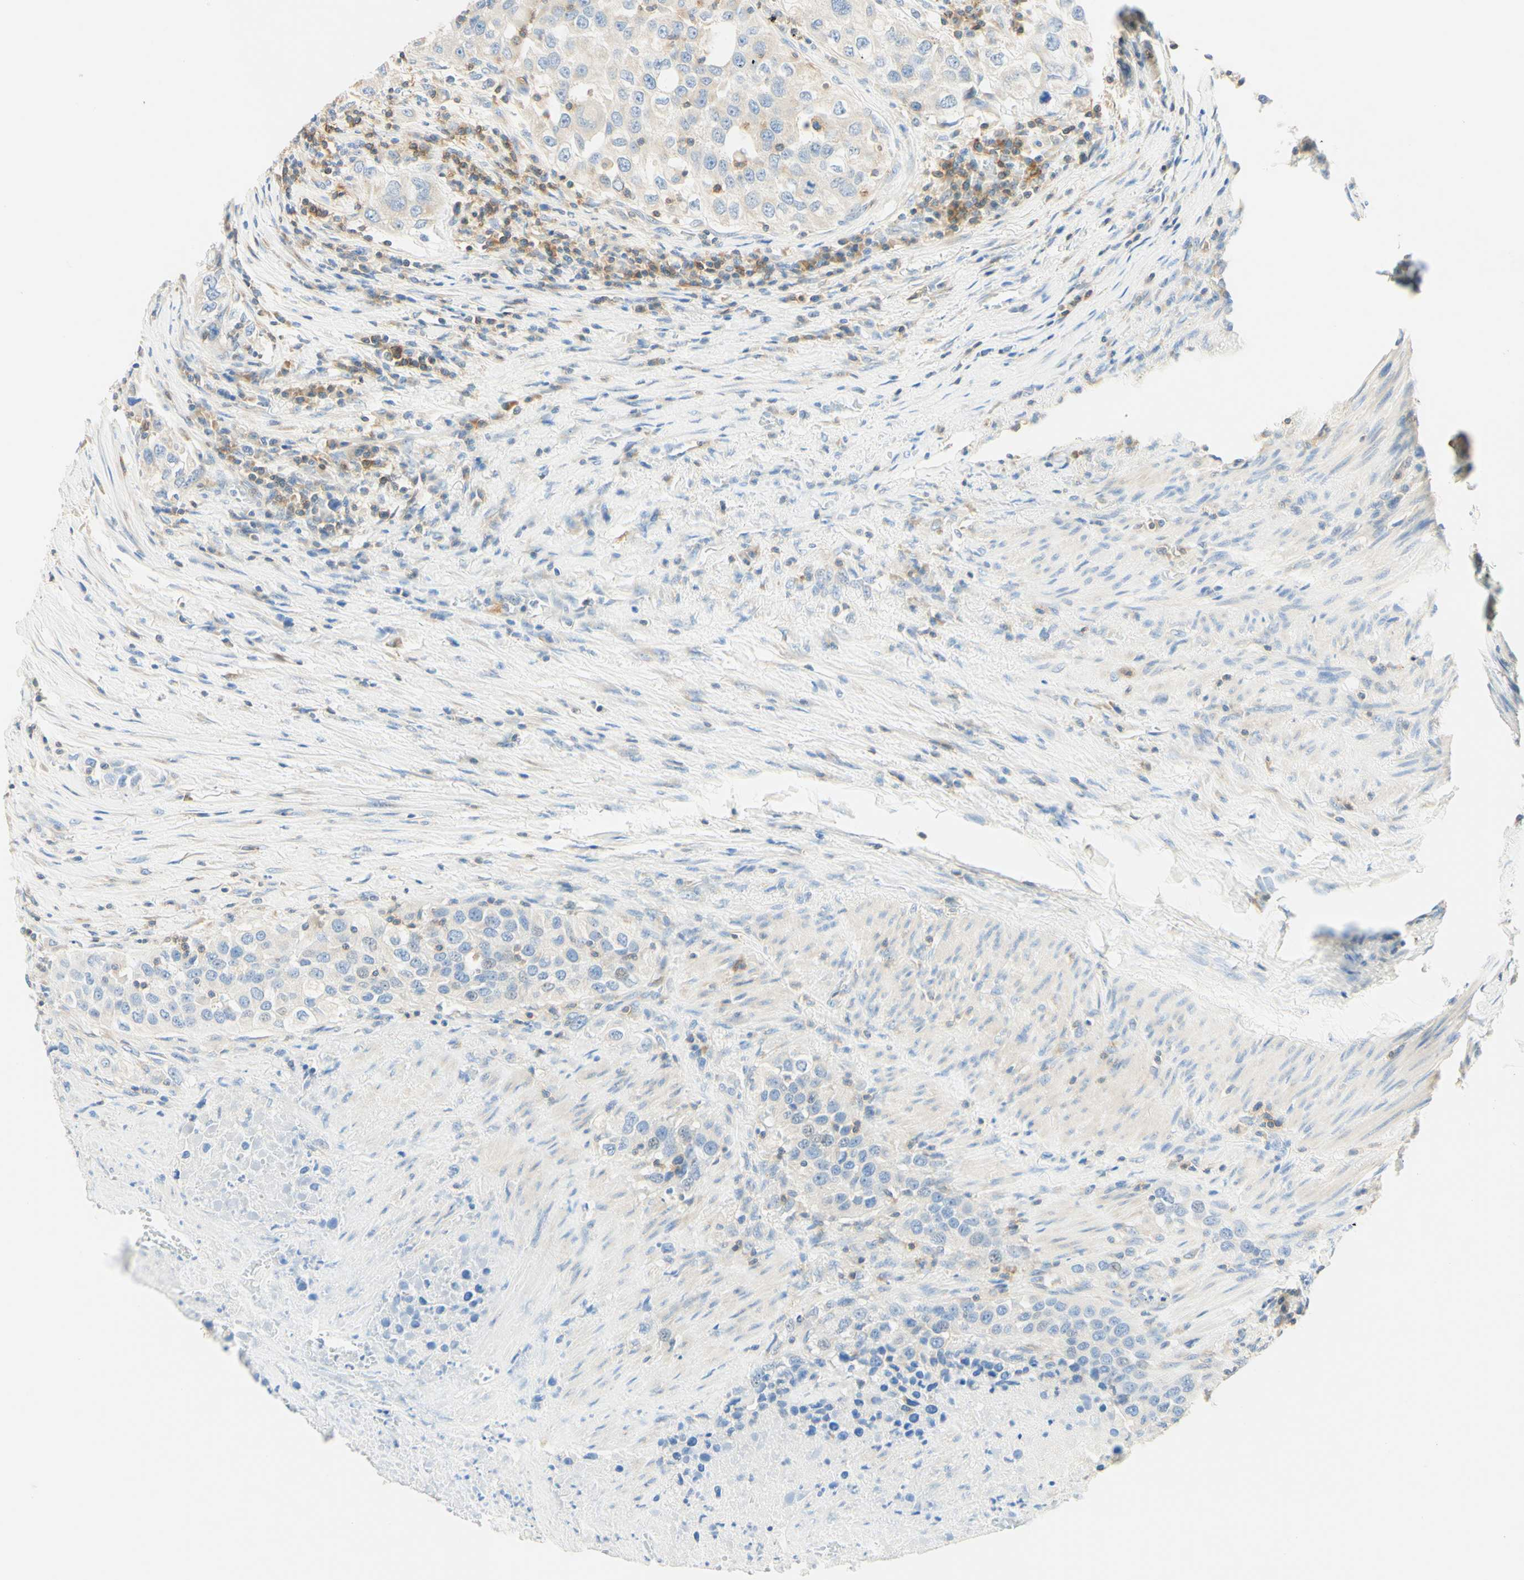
{"staining": {"intensity": "negative", "quantity": "none", "location": "none"}, "tissue": "urothelial cancer", "cell_type": "Tumor cells", "image_type": "cancer", "snomed": [{"axis": "morphology", "description": "Urothelial carcinoma, High grade"}, {"axis": "topography", "description": "Urinary bladder"}], "caption": "High magnification brightfield microscopy of urothelial carcinoma (high-grade) stained with DAB (3,3'-diaminobenzidine) (brown) and counterstained with hematoxylin (blue): tumor cells show no significant positivity. Nuclei are stained in blue.", "gene": "LAT", "patient": {"sex": "female", "age": 80}}